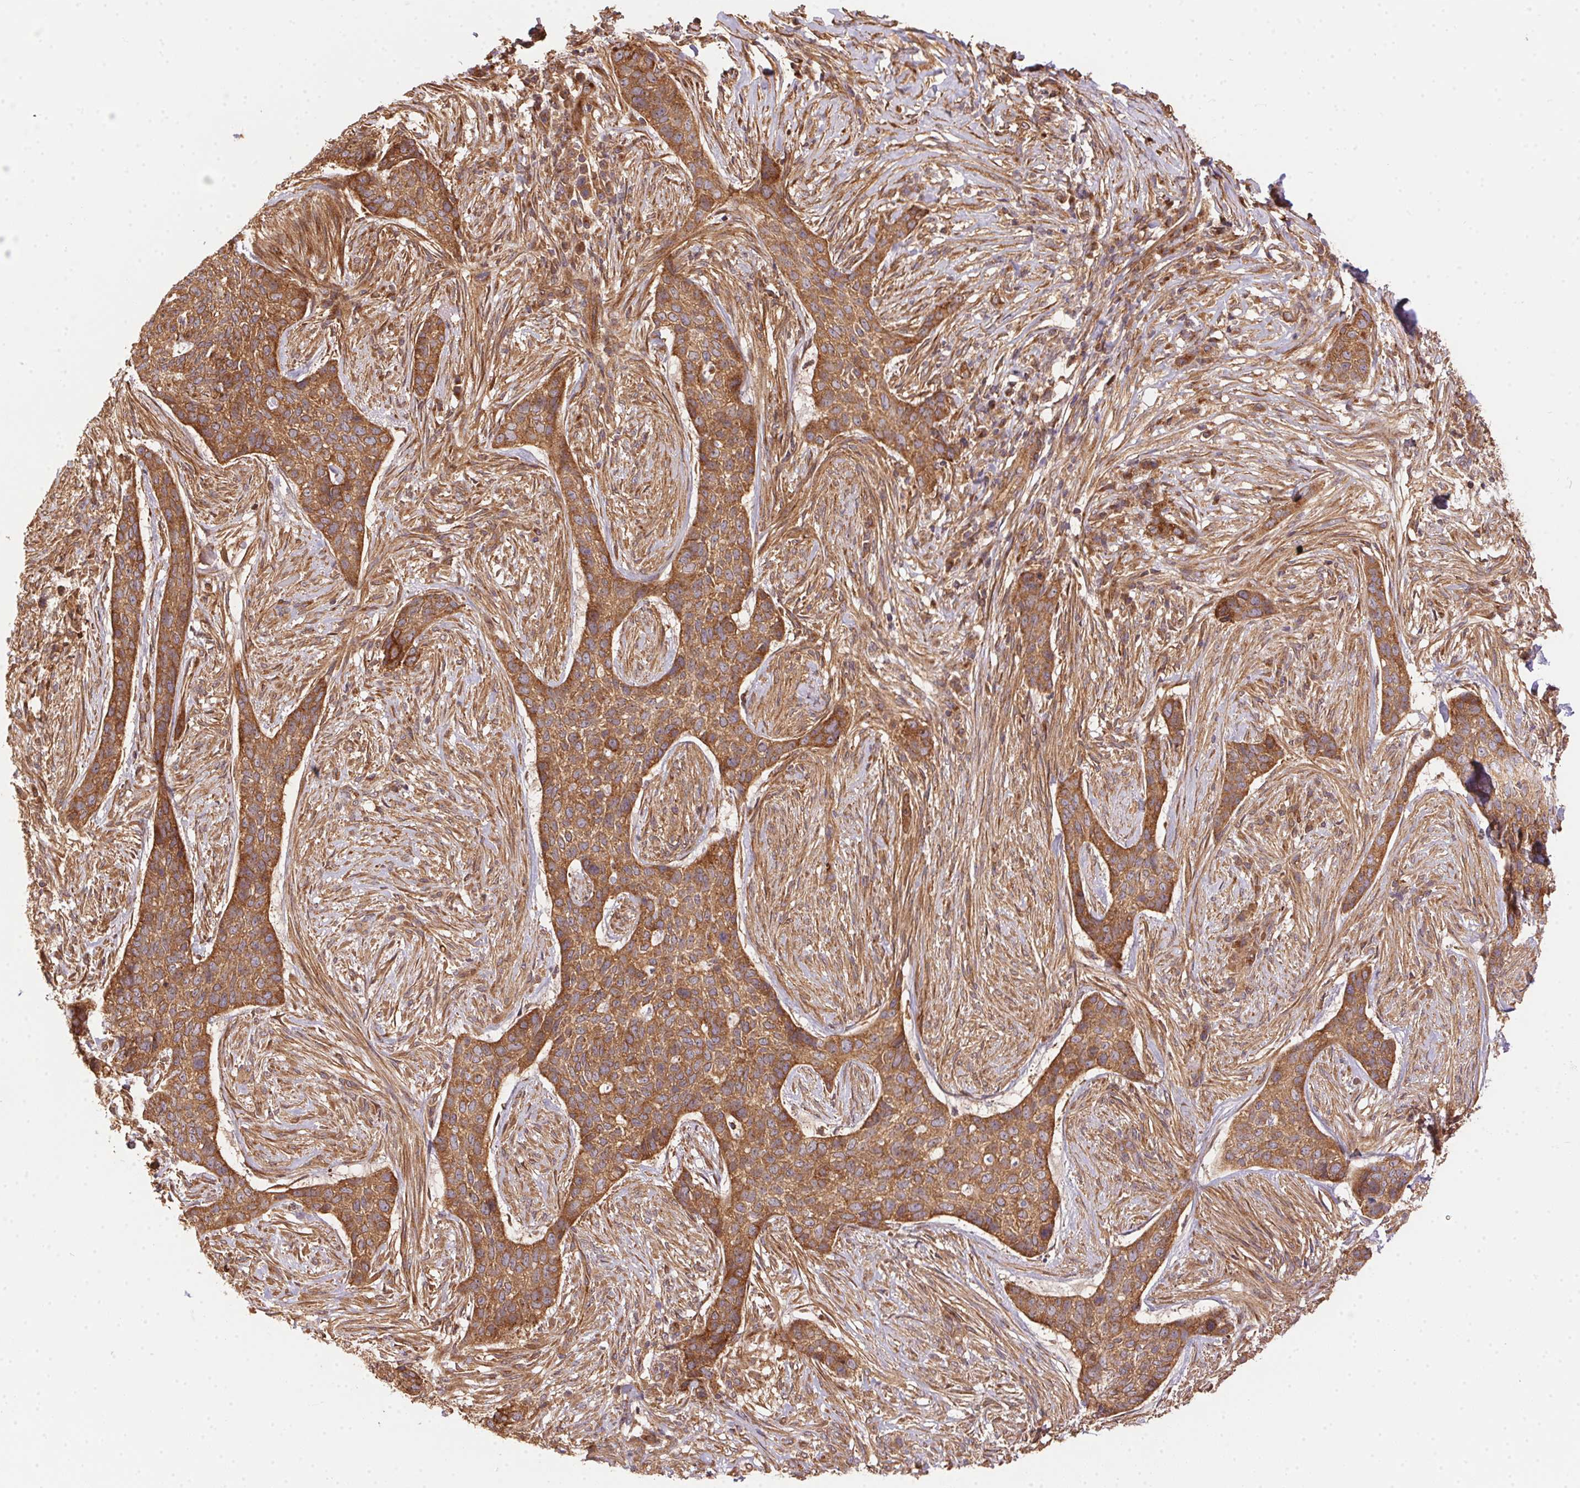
{"staining": {"intensity": "moderate", "quantity": ">75%", "location": "cytoplasmic/membranous"}, "tissue": "skin cancer", "cell_type": "Tumor cells", "image_type": "cancer", "snomed": [{"axis": "morphology", "description": "Basal cell carcinoma"}, {"axis": "topography", "description": "Skin"}], "caption": "DAB immunohistochemical staining of human basal cell carcinoma (skin) exhibits moderate cytoplasmic/membranous protein positivity in approximately >75% of tumor cells.", "gene": "USE1", "patient": {"sex": "female", "age": 69}}